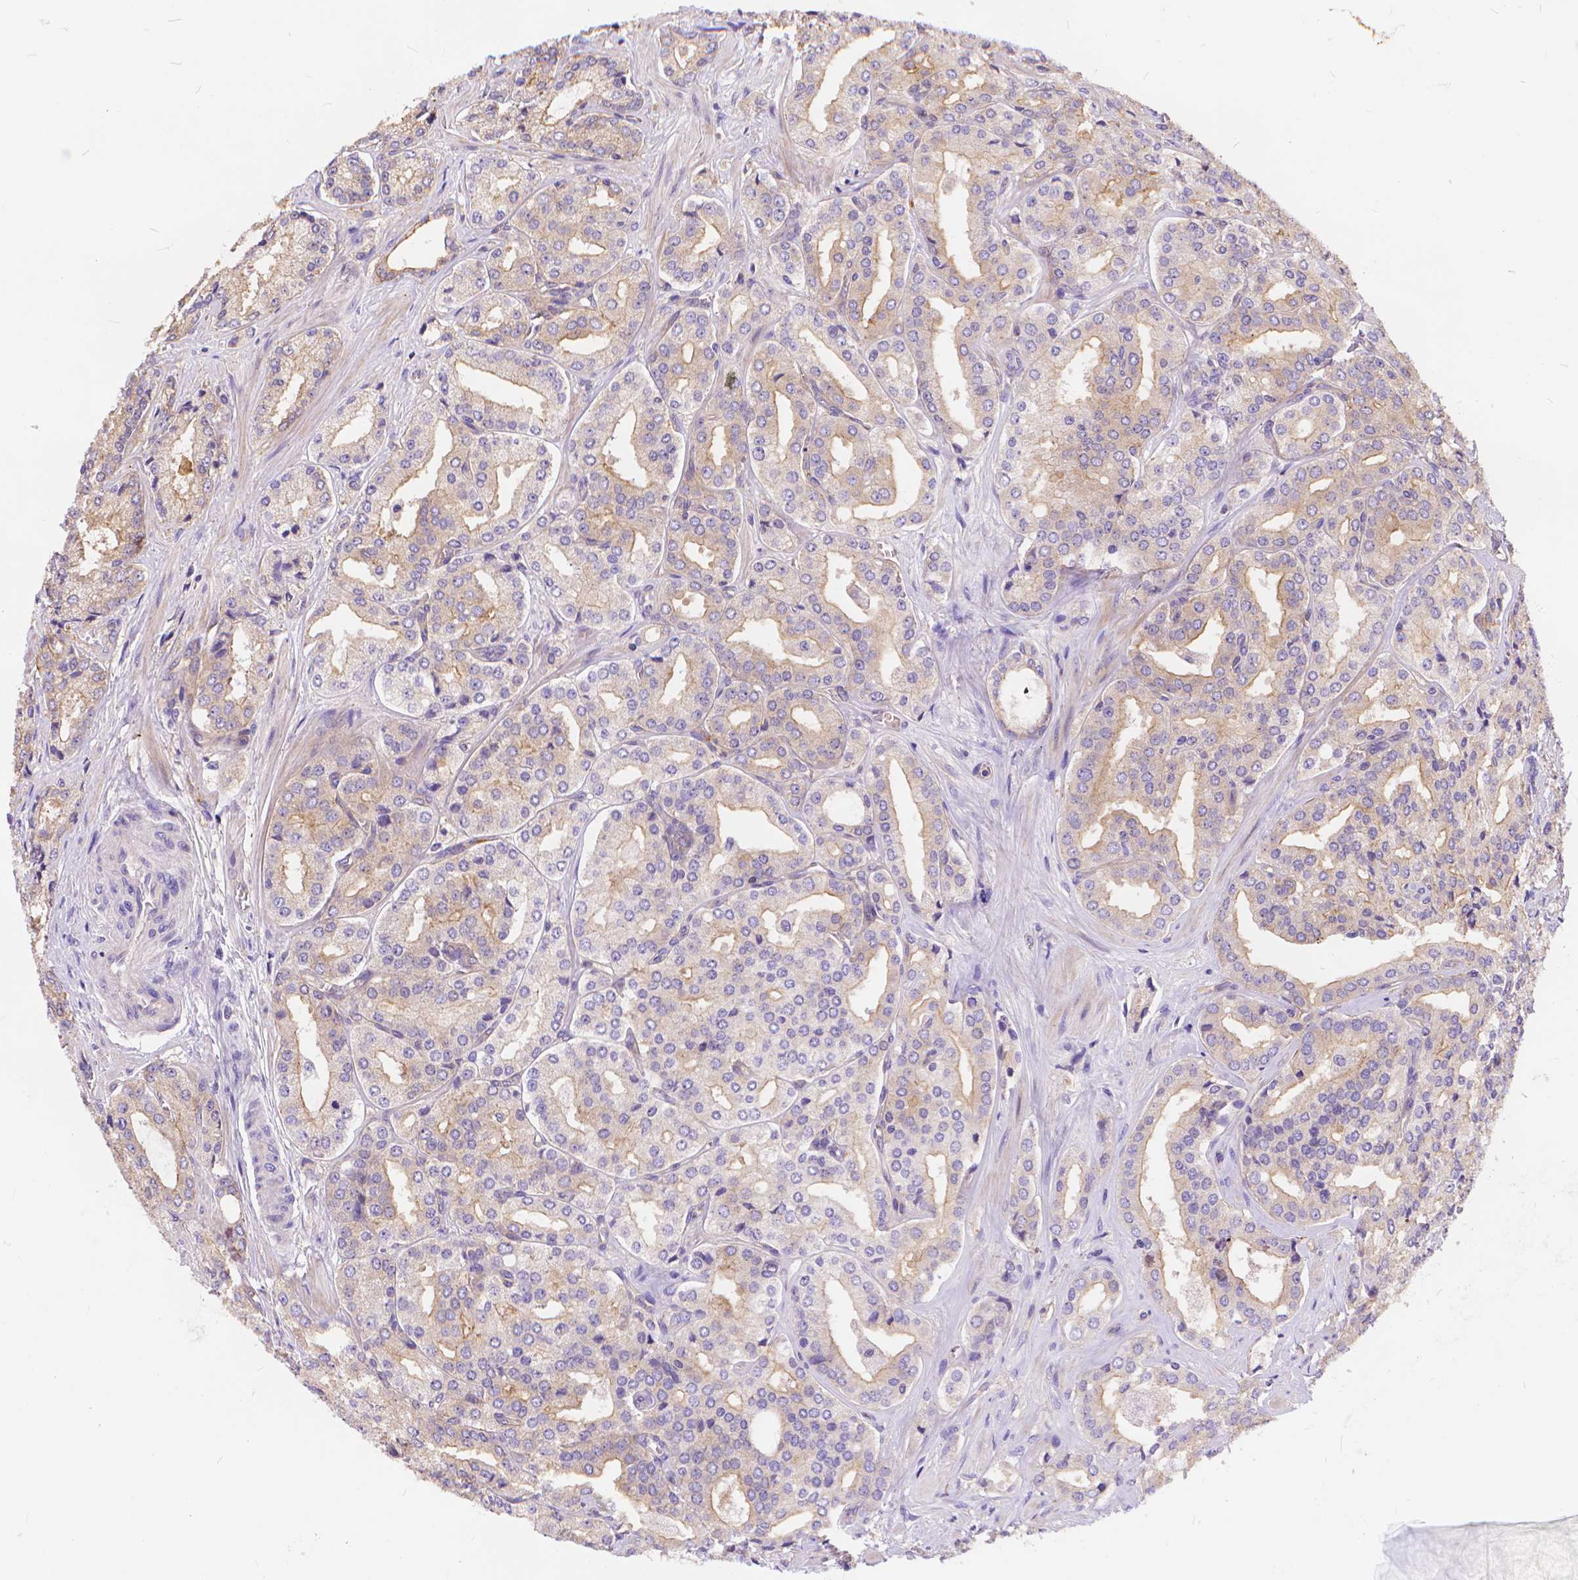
{"staining": {"intensity": "weak", "quantity": "25%-75%", "location": "cytoplasmic/membranous"}, "tissue": "prostate cancer", "cell_type": "Tumor cells", "image_type": "cancer", "snomed": [{"axis": "morphology", "description": "Adenocarcinoma, Low grade"}, {"axis": "topography", "description": "Prostate"}], "caption": "Brown immunohistochemical staining in low-grade adenocarcinoma (prostate) shows weak cytoplasmic/membranous staining in about 25%-75% of tumor cells. Immunohistochemistry stains the protein of interest in brown and the nuclei are stained blue.", "gene": "ARAP1", "patient": {"sex": "male", "age": 56}}